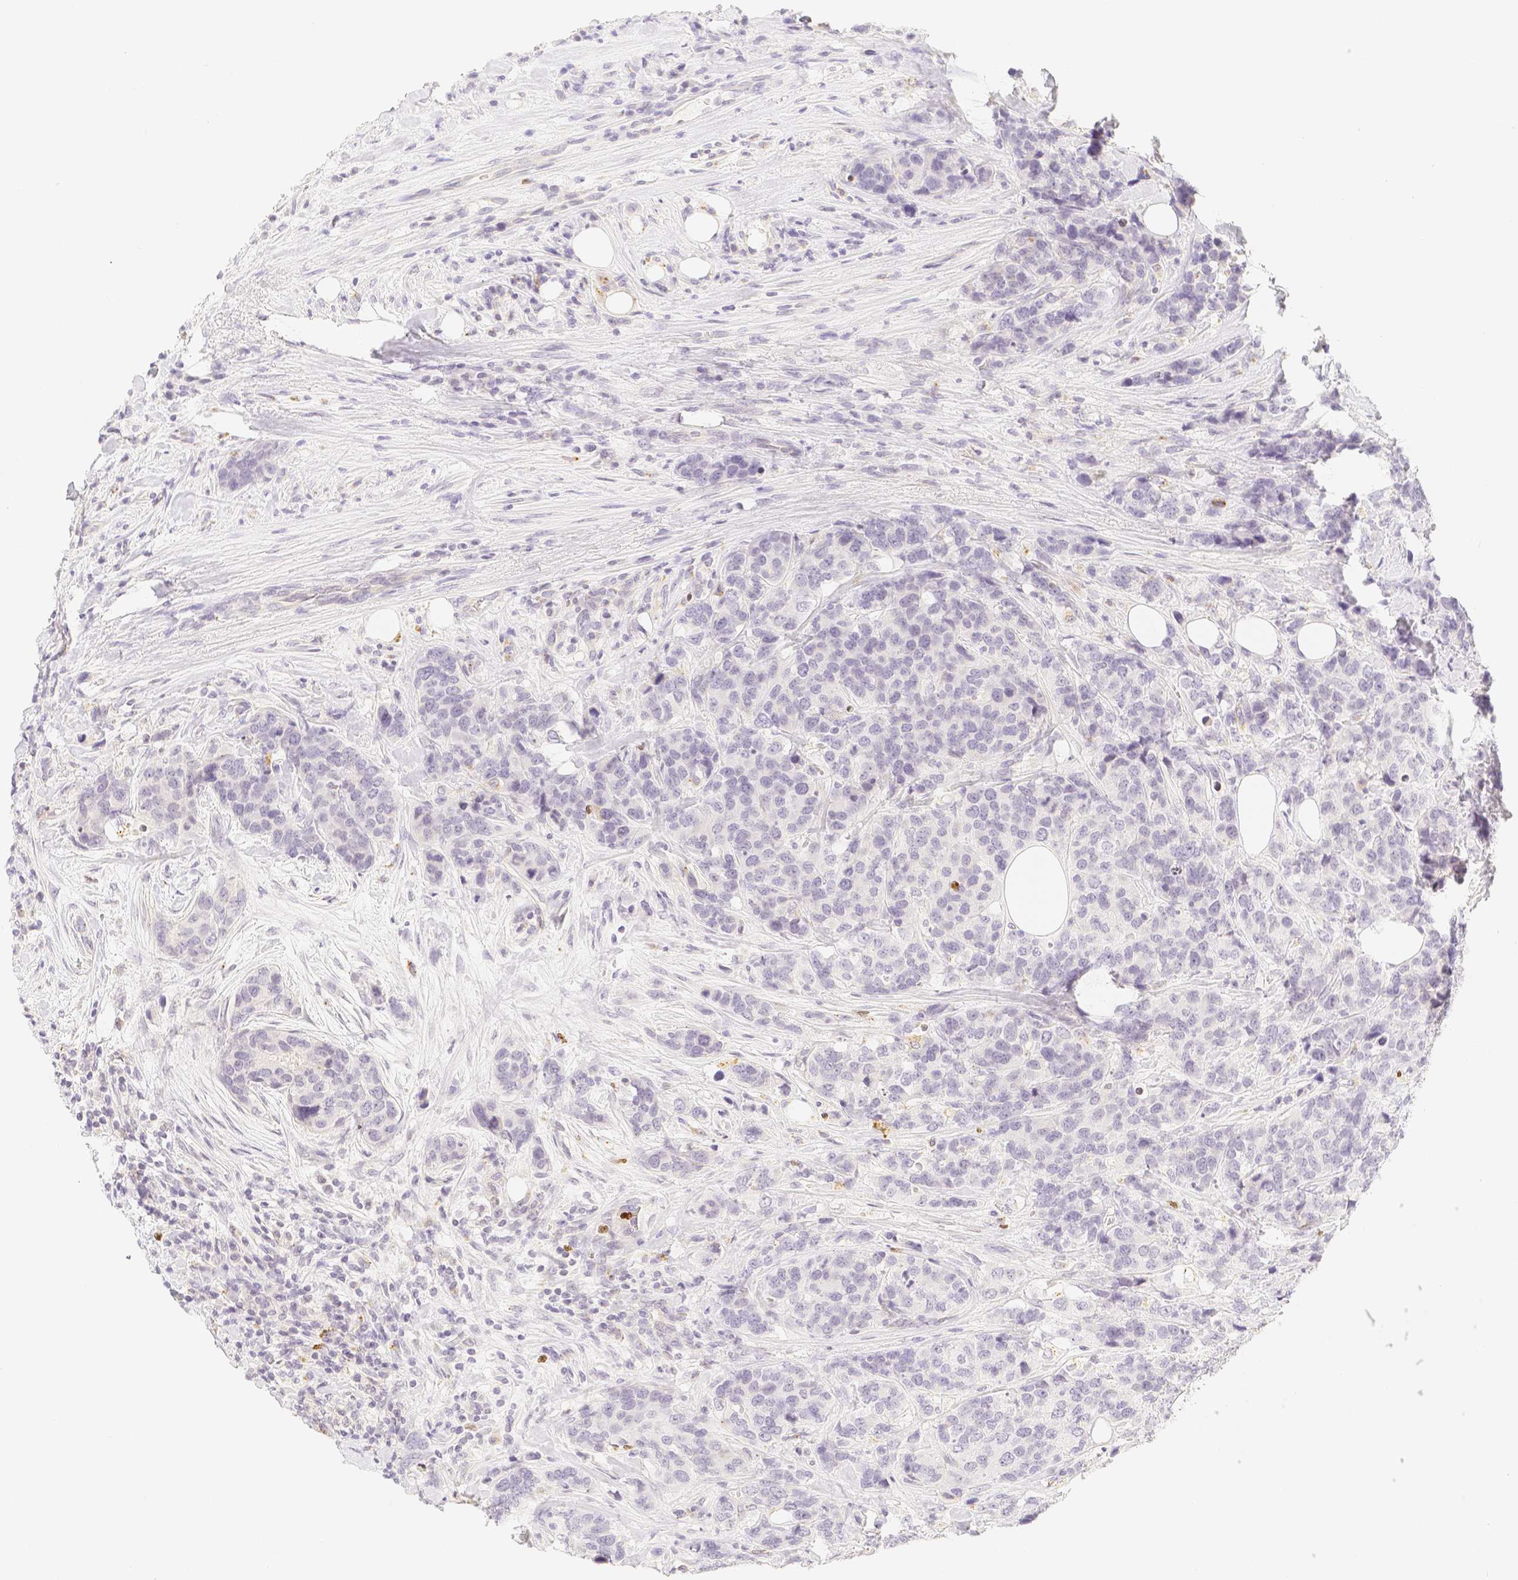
{"staining": {"intensity": "negative", "quantity": "none", "location": "none"}, "tissue": "breast cancer", "cell_type": "Tumor cells", "image_type": "cancer", "snomed": [{"axis": "morphology", "description": "Lobular carcinoma"}, {"axis": "topography", "description": "Breast"}], "caption": "Human breast cancer stained for a protein using immunohistochemistry (IHC) displays no staining in tumor cells.", "gene": "PADI4", "patient": {"sex": "female", "age": 59}}